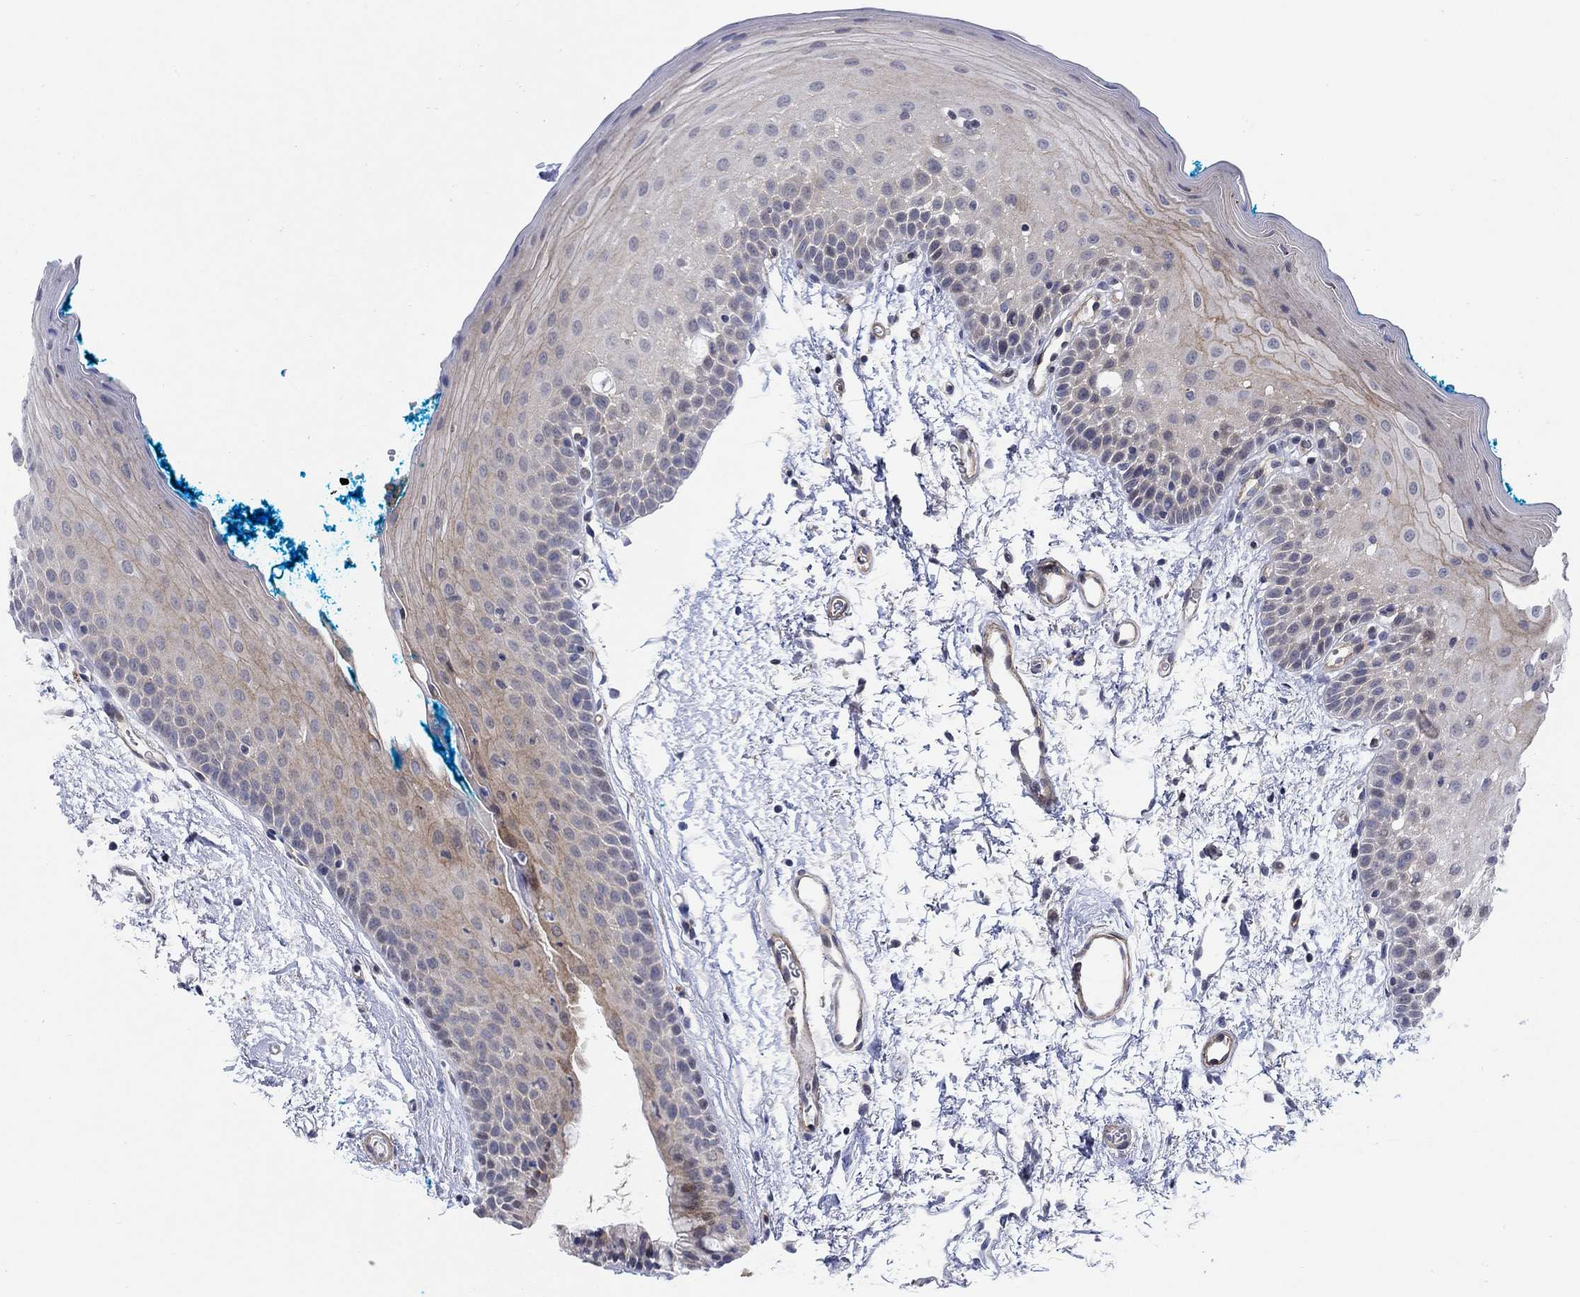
{"staining": {"intensity": "weak", "quantity": "25%-75%", "location": "cytoplasmic/membranous"}, "tissue": "oral mucosa", "cell_type": "Squamous epithelial cells", "image_type": "normal", "snomed": [{"axis": "morphology", "description": "Normal tissue, NOS"}, {"axis": "morphology", "description": "Squamous cell carcinoma, NOS"}, {"axis": "topography", "description": "Oral tissue"}, {"axis": "topography", "description": "Head-Neck"}], "caption": "Oral mucosa stained with a brown dye exhibits weak cytoplasmic/membranous positive expression in approximately 25%-75% of squamous epithelial cells.", "gene": "SCN7A", "patient": {"sex": "female", "age": 75}}